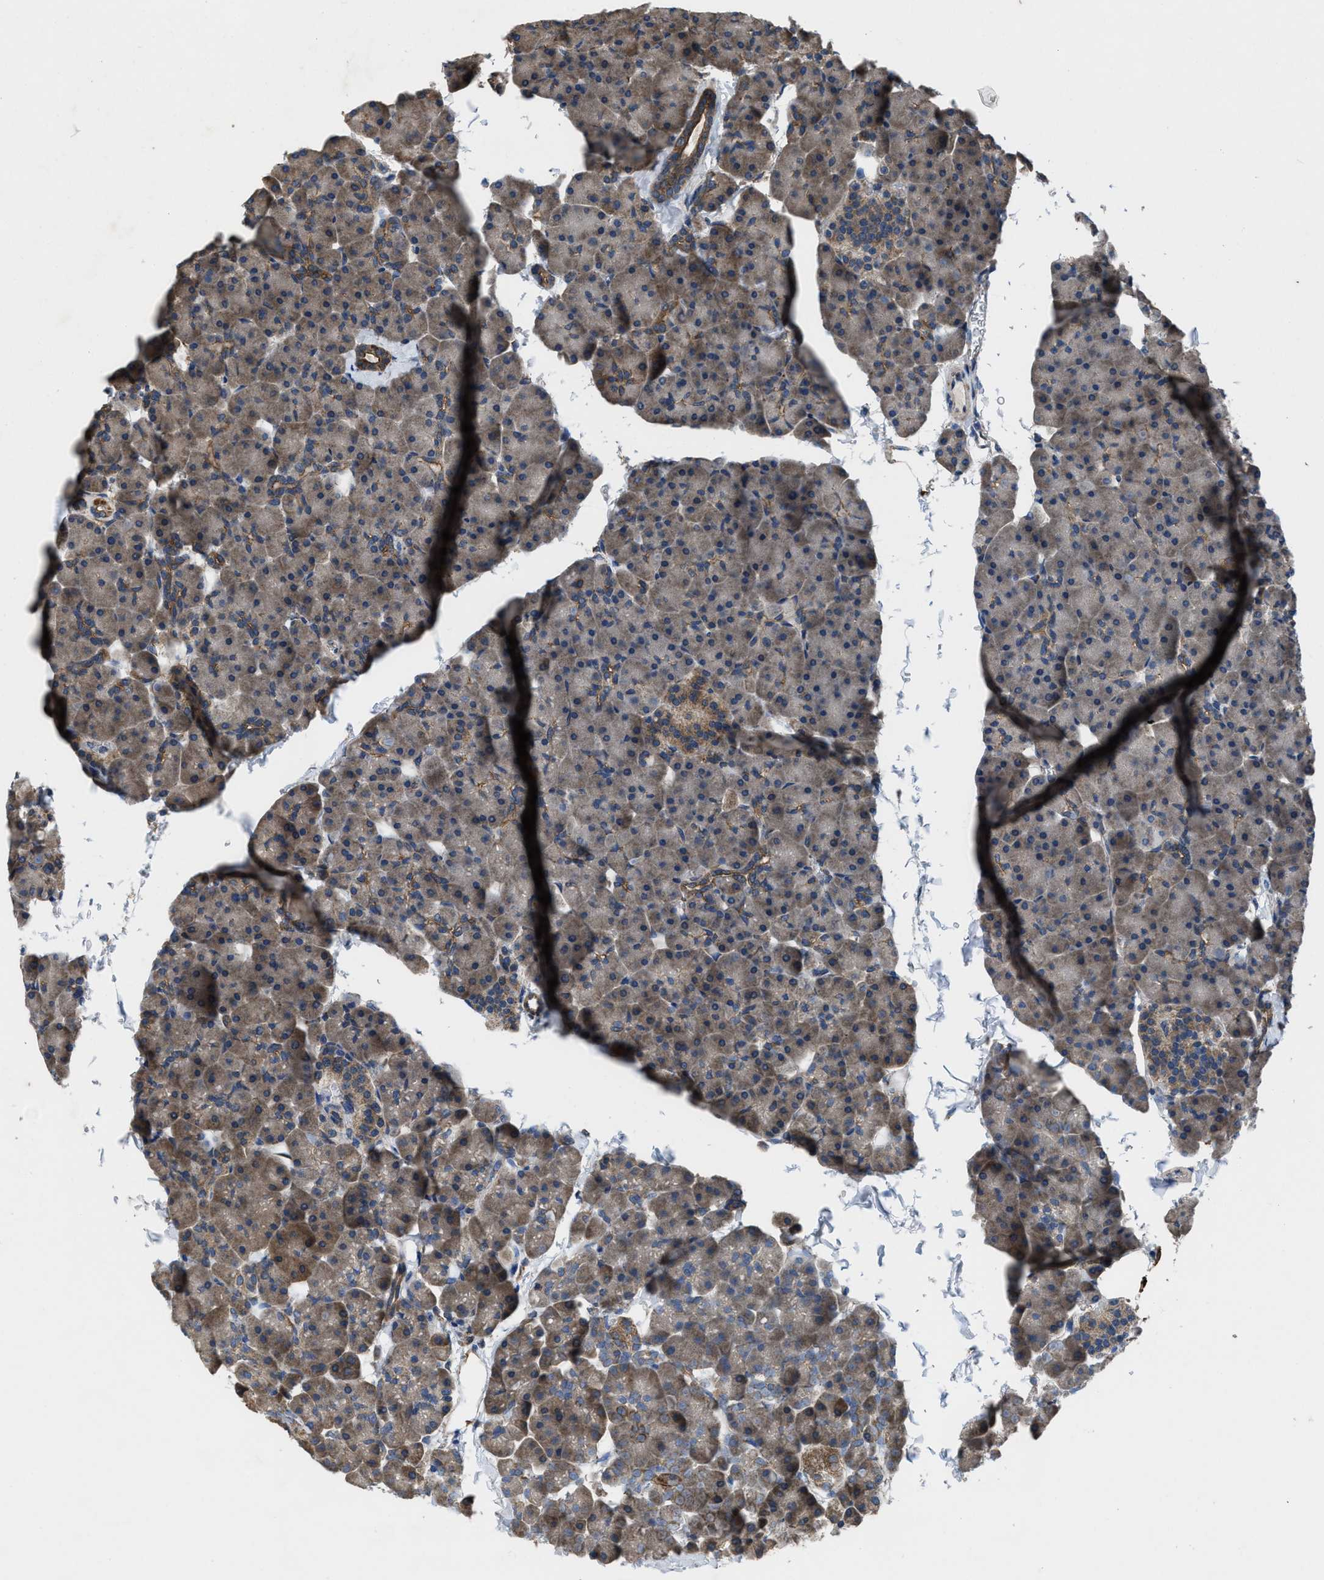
{"staining": {"intensity": "moderate", "quantity": ">75%", "location": "cytoplasmic/membranous"}, "tissue": "pancreas", "cell_type": "Exocrine glandular cells", "image_type": "normal", "snomed": [{"axis": "morphology", "description": "Normal tissue, NOS"}, {"axis": "topography", "description": "Pancreas"}], "caption": "The histopathology image exhibits immunohistochemical staining of unremarkable pancreas. There is moderate cytoplasmic/membranous staining is identified in about >75% of exocrine glandular cells. (IHC, brightfield microscopy, high magnification).", "gene": "PDP1", "patient": {"sex": "male", "age": 35}}